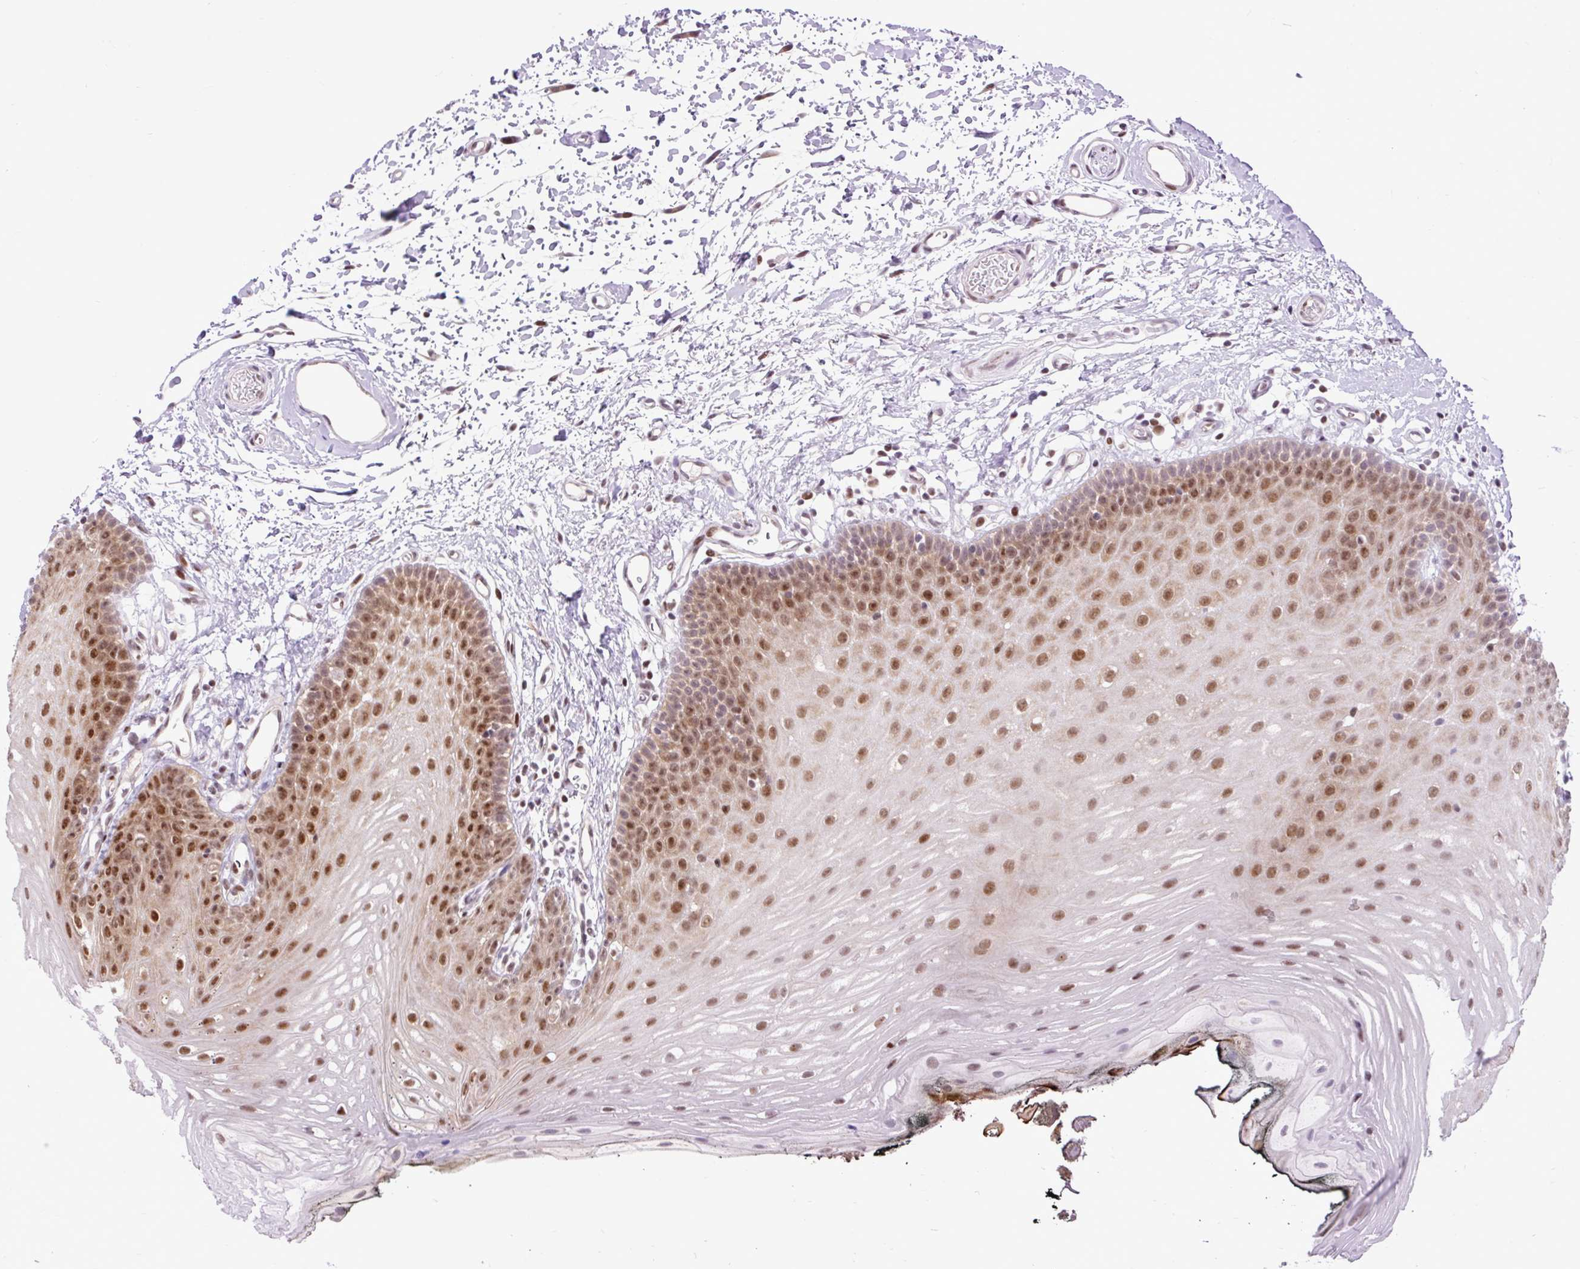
{"staining": {"intensity": "moderate", "quantity": ">75%", "location": "nuclear"}, "tissue": "oral mucosa", "cell_type": "Squamous epithelial cells", "image_type": "normal", "snomed": [{"axis": "morphology", "description": "Normal tissue, NOS"}, {"axis": "morphology", "description": "Squamous cell carcinoma, NOS"}, {"axis": "topography", "description": "Oral tissue"}, {"axis": "topography", "description": "Head-Neck"}], "caption": "Immunohistochemical staining of benign human oral mucosa displays >75% levels of moderate nuclear protein positivity in approximately >75% of squamous epithelial cells. Using DAB (brown) and hematoxylin (blue) stains, captured at high magnification using brightfield microscopy.", "gene": "CLK2", "patient": {"sex": "female", "age": 81}}